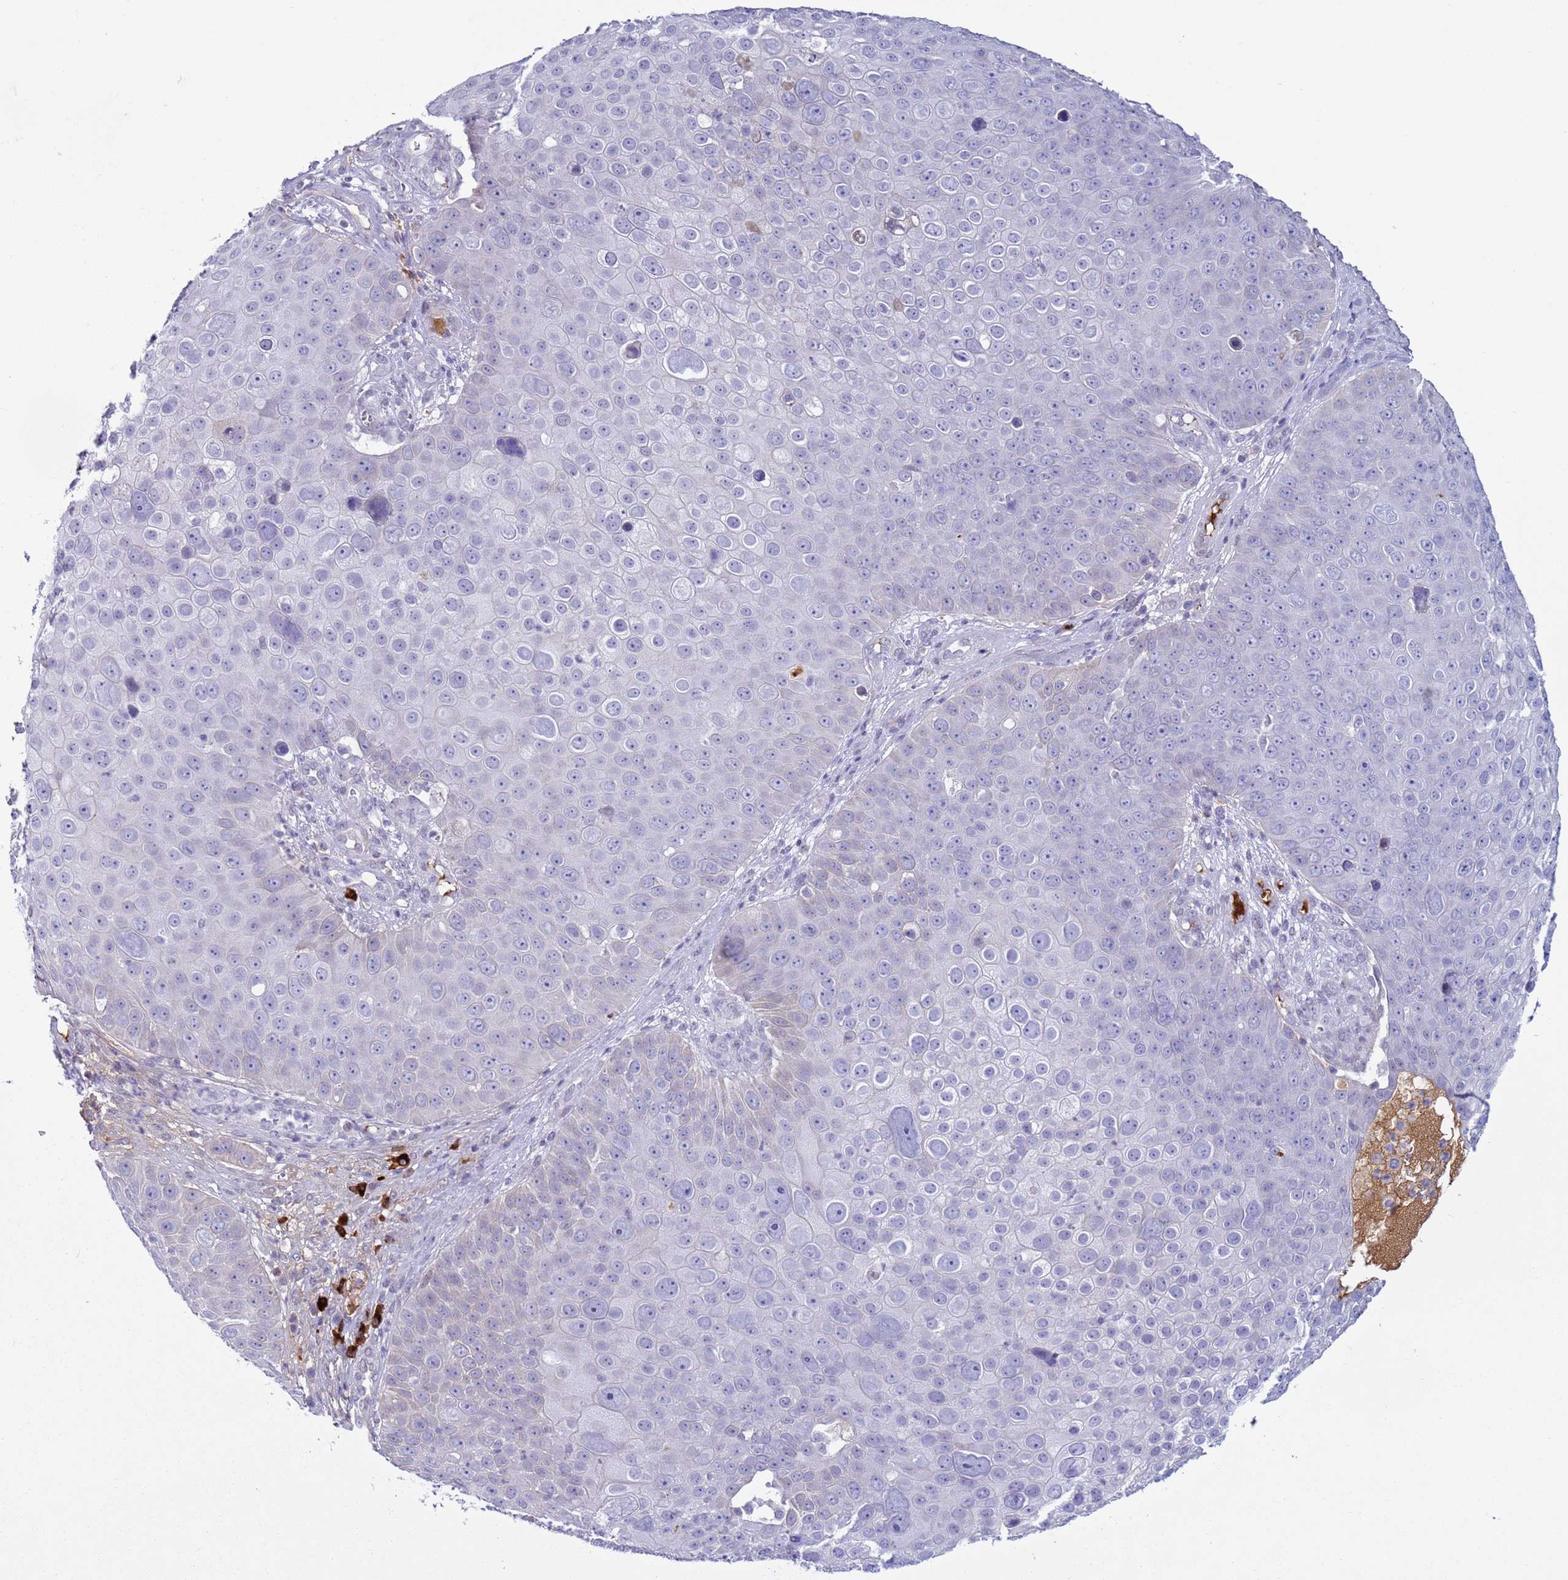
{"staining": {"intensity": "moderate", "quantity": "<25%", "location": "cytoplasmic/membranous"}, "tissue": "skin cancer", "cell_type": "Tumor cells", "image_type": "cancer", "snomed": [{"axis": "morphology", "description": "Squamous cell carcinoma, NOS"}, {"axis": "topography", "description": "Skin"}], "caption": "About <25% of tumor cells in skin cancer exhibit moderate cytoplasmic/membranous protein positivity as visualized by brown immunohistochemical staining.", "gene": "NPAP1", "patient": {"sex": "male", "age": 71}}